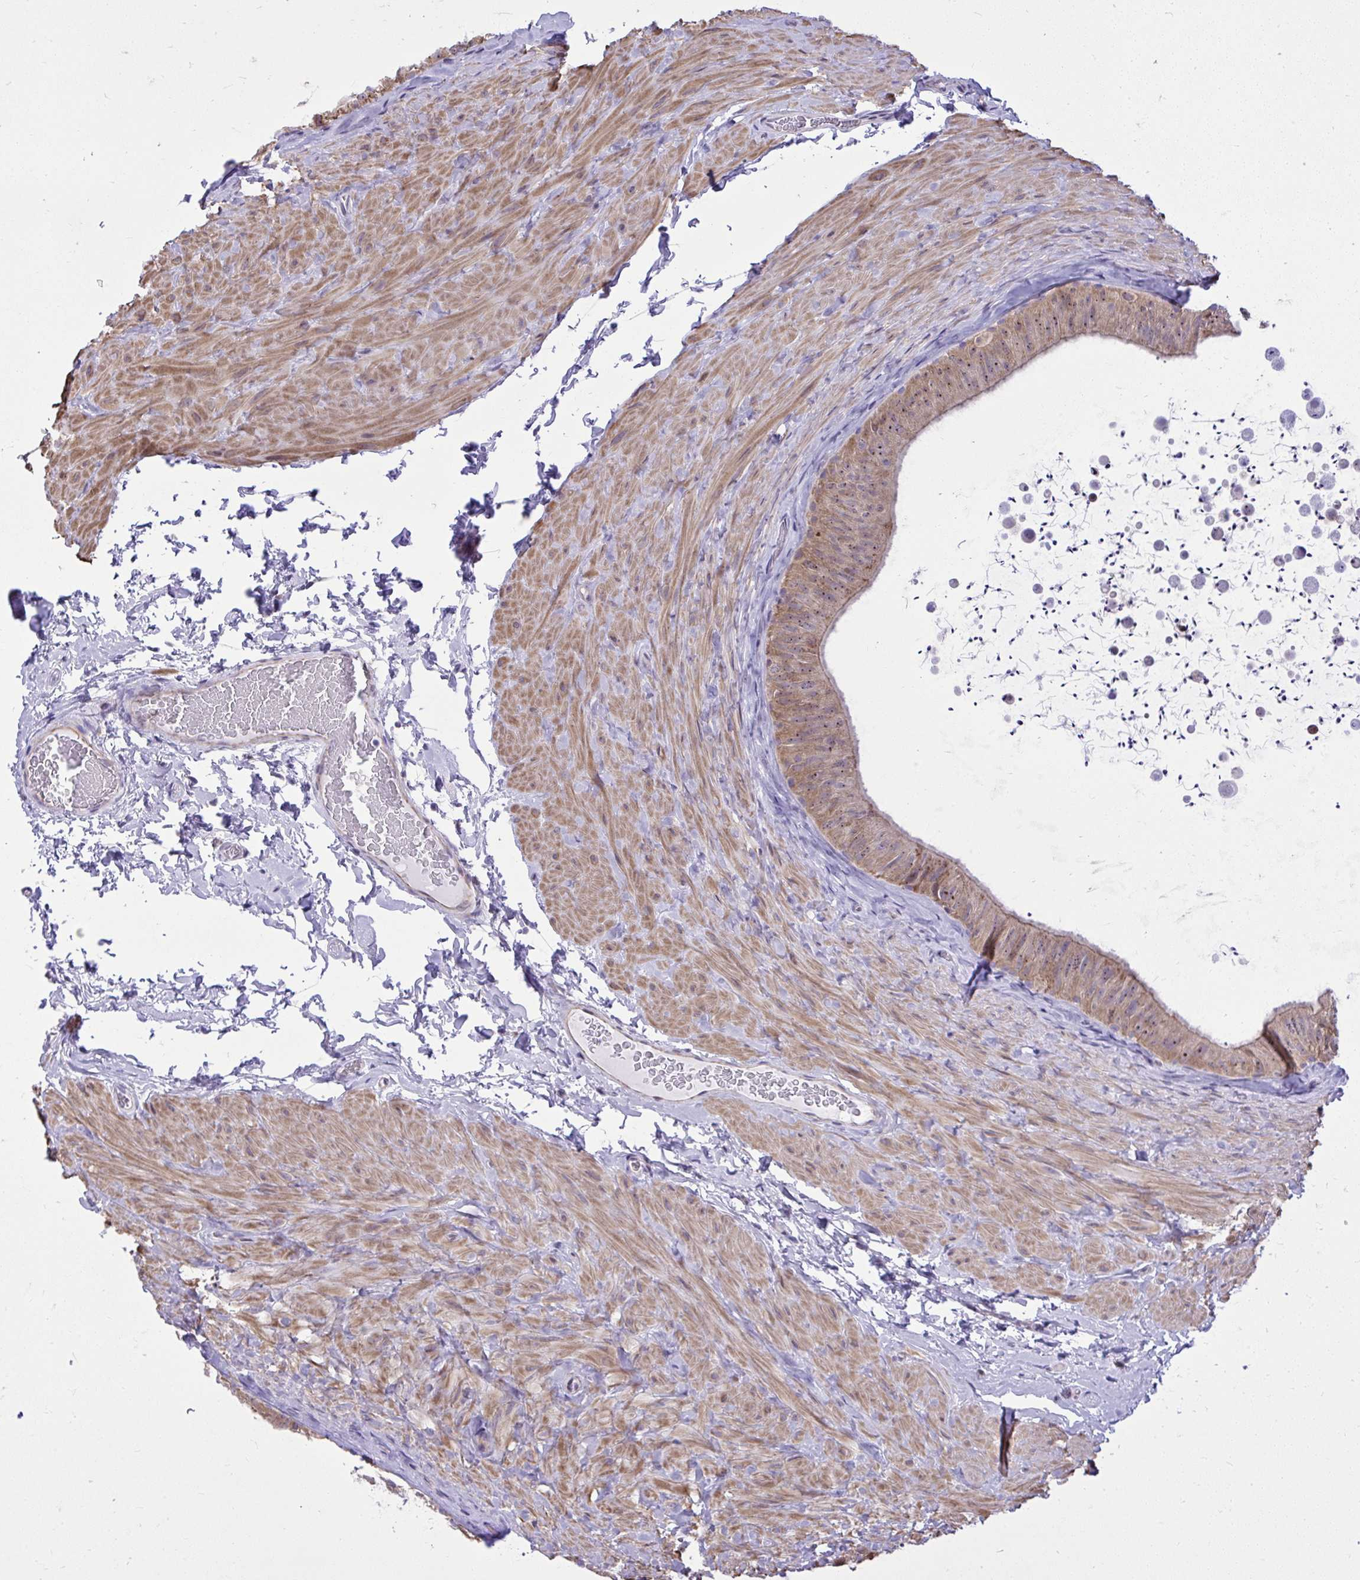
{"staining": {"intensity": "moderate", "quantity": "25%-75%", "location": "cytoplasmic/membranous"}, "tissue": "epididymis", "cell_type": "Glandular cells", "image_type": "normal", "snomed": [{"axis": "morphology", "description": "Normal tissue, NOS"}, {"axis": "topography", "description": "Epididymis, spermatic cord, NOS"}, {"axis": "topography", "description": "Epididymis"}], "caption": "The micrograph displays staining of benign epididymis, revealing moderate cytoplasmic/membranous protein positivity (brown color) within glandular cells.", "gene": "GRK4", "patient": {"sex": "male", "age": 31}}